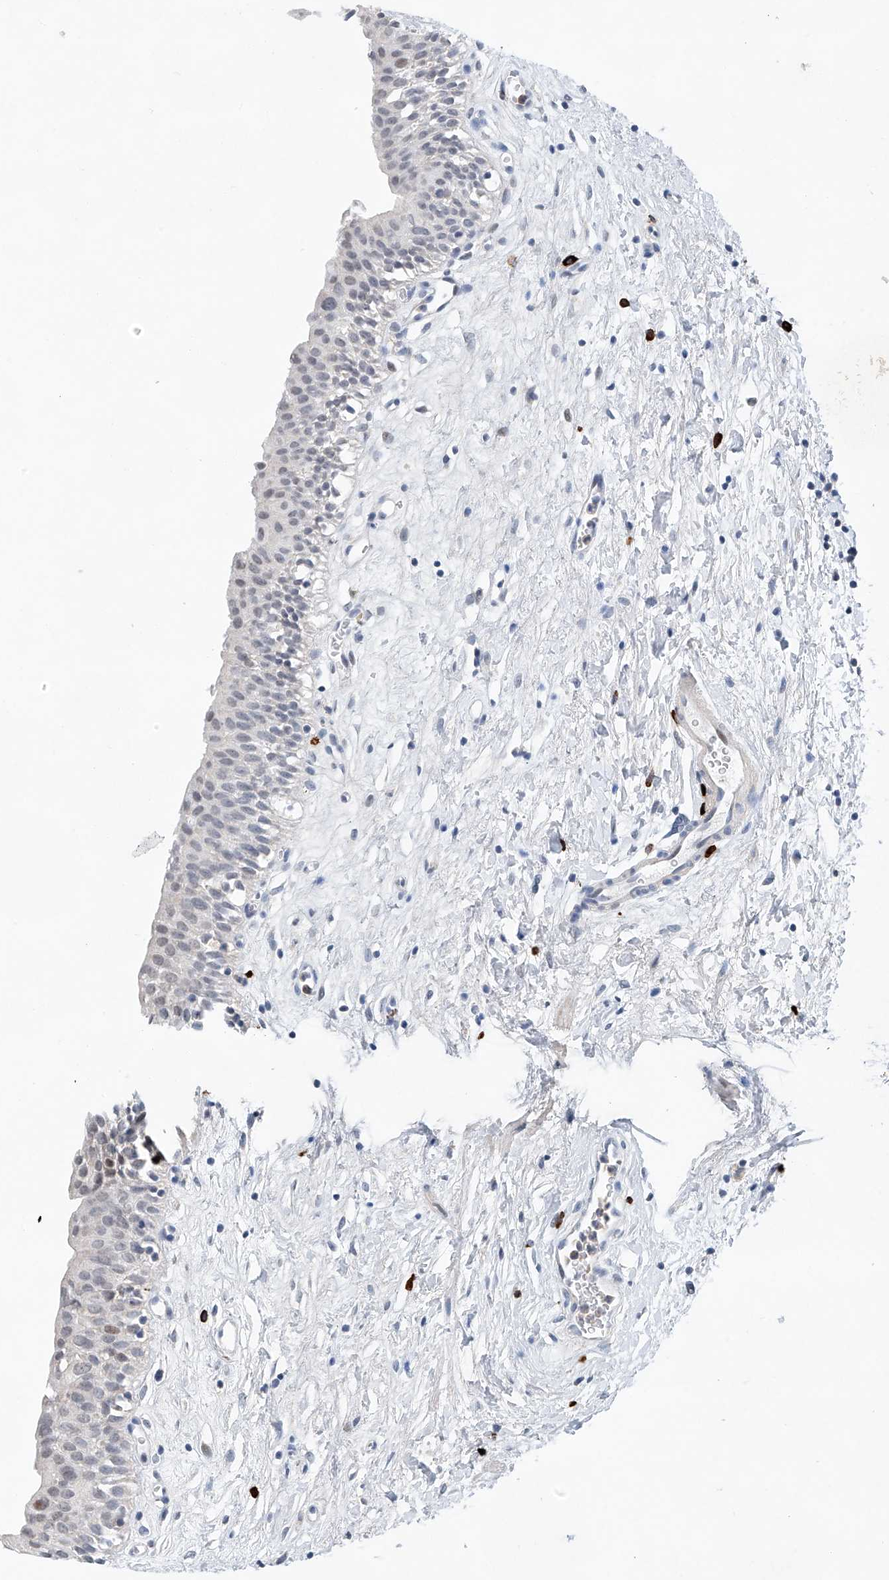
{"staining": {"intensity": "moderate", "quantity": "<25%", "location": "nuclear"}, "tissue": "urinary bladder", "cell_type": "Urothelial cells", "image_type": "normal", "snomed": [{"axis": "morphology", "description": "Normal tissue, NOS"}, {"axis": "topography", "description": "Urinary bladder"}], "caption": "IHC (DAB (3,3'-diaminobenzidine)) staining of benign urinary bladder reveals moderate nuclear protein positivity in approximately <25% of urothelial cells. The staining was performed using DAB (3,3'-diaminobenzidine), with brown indicating positive protein expression. Nuclei are stained blue with hematoxylin.", "gene": "KLF15", "patient": {"sex": "male", "age": 51}}